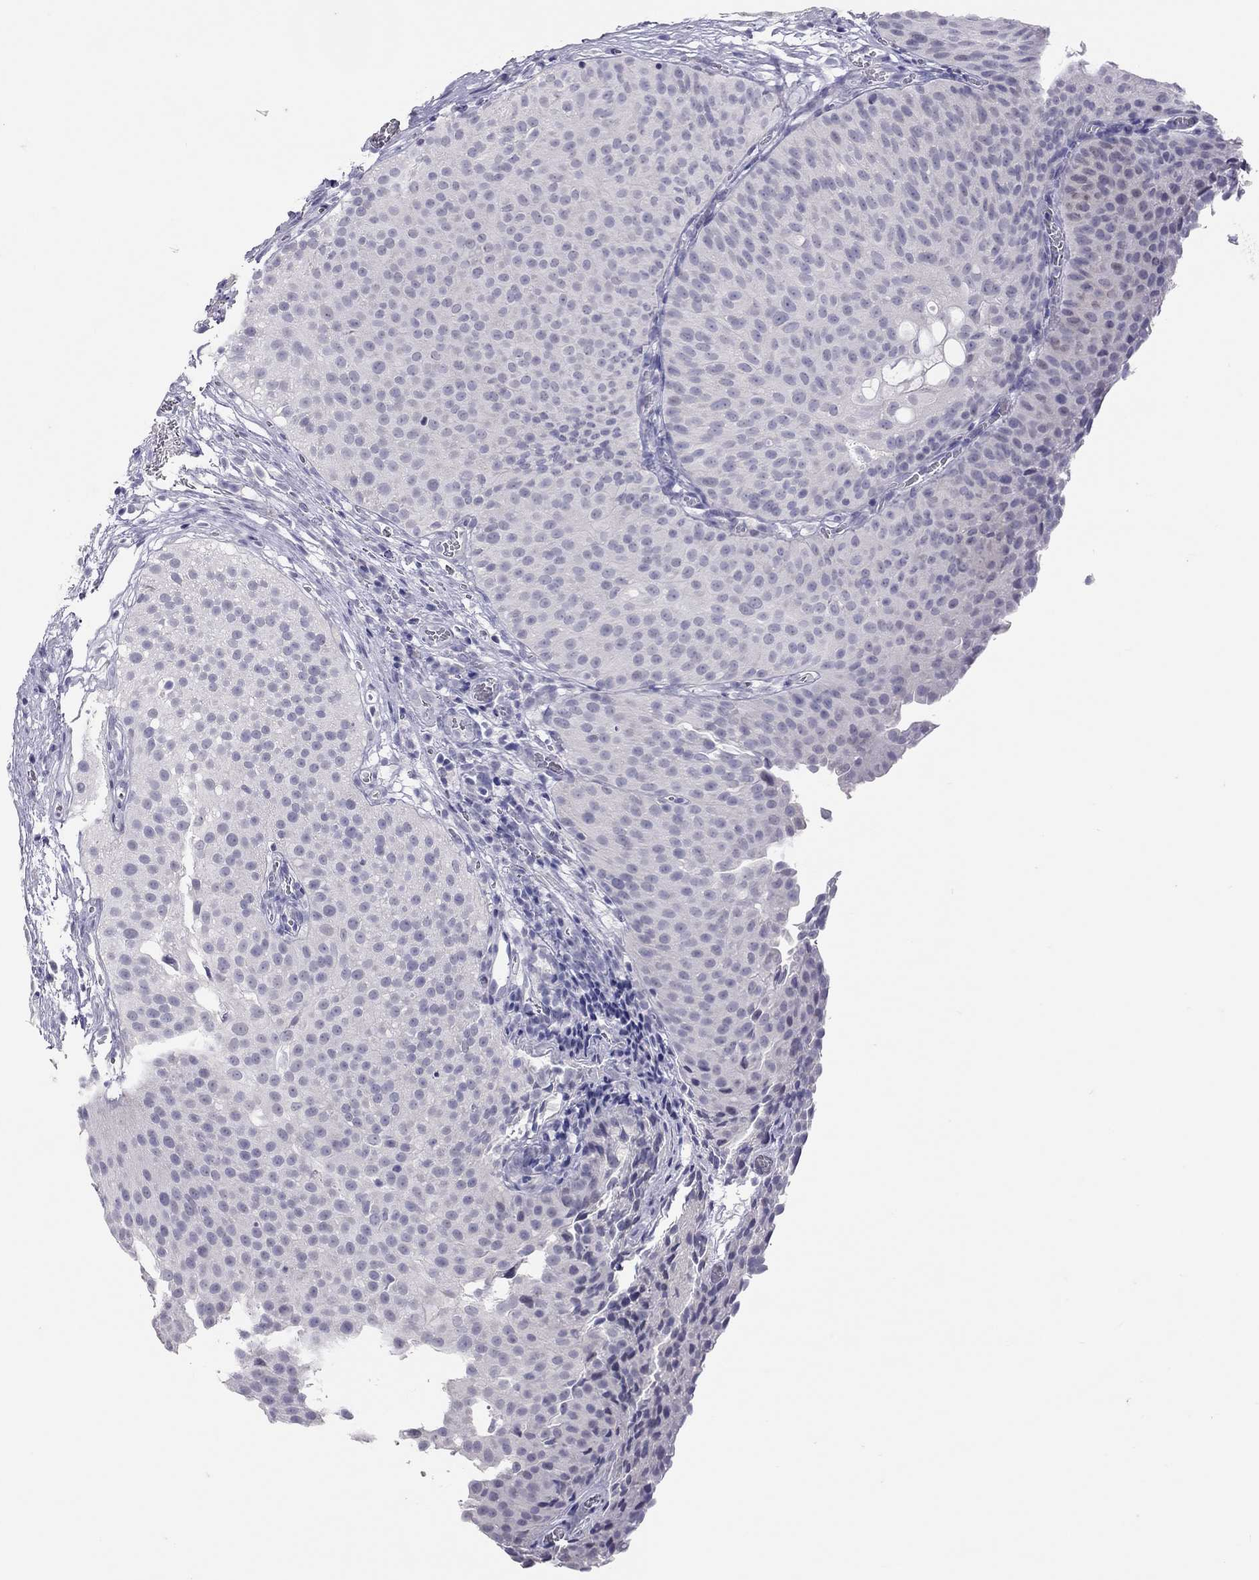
{"staining": {"intensity": "negative", "quantity": "none", "location": "none"}, "tissue": "urothelial cancer", "cell_type": "Tumor cells", "image_type": "cancer", "snomed": [{"axis": "morphology", "description": "Urothelial carcinoma, Low grade"}, {"axis": "topography", "description": "Urinary bladder"}], "caption": "Low-grade urothelial carcinoma stained for a protein using immunohistochemistry (IHC) displays no expression tumor cells.", "gene": "MUC16", "patient": {"sex": "male", "age": 80}}